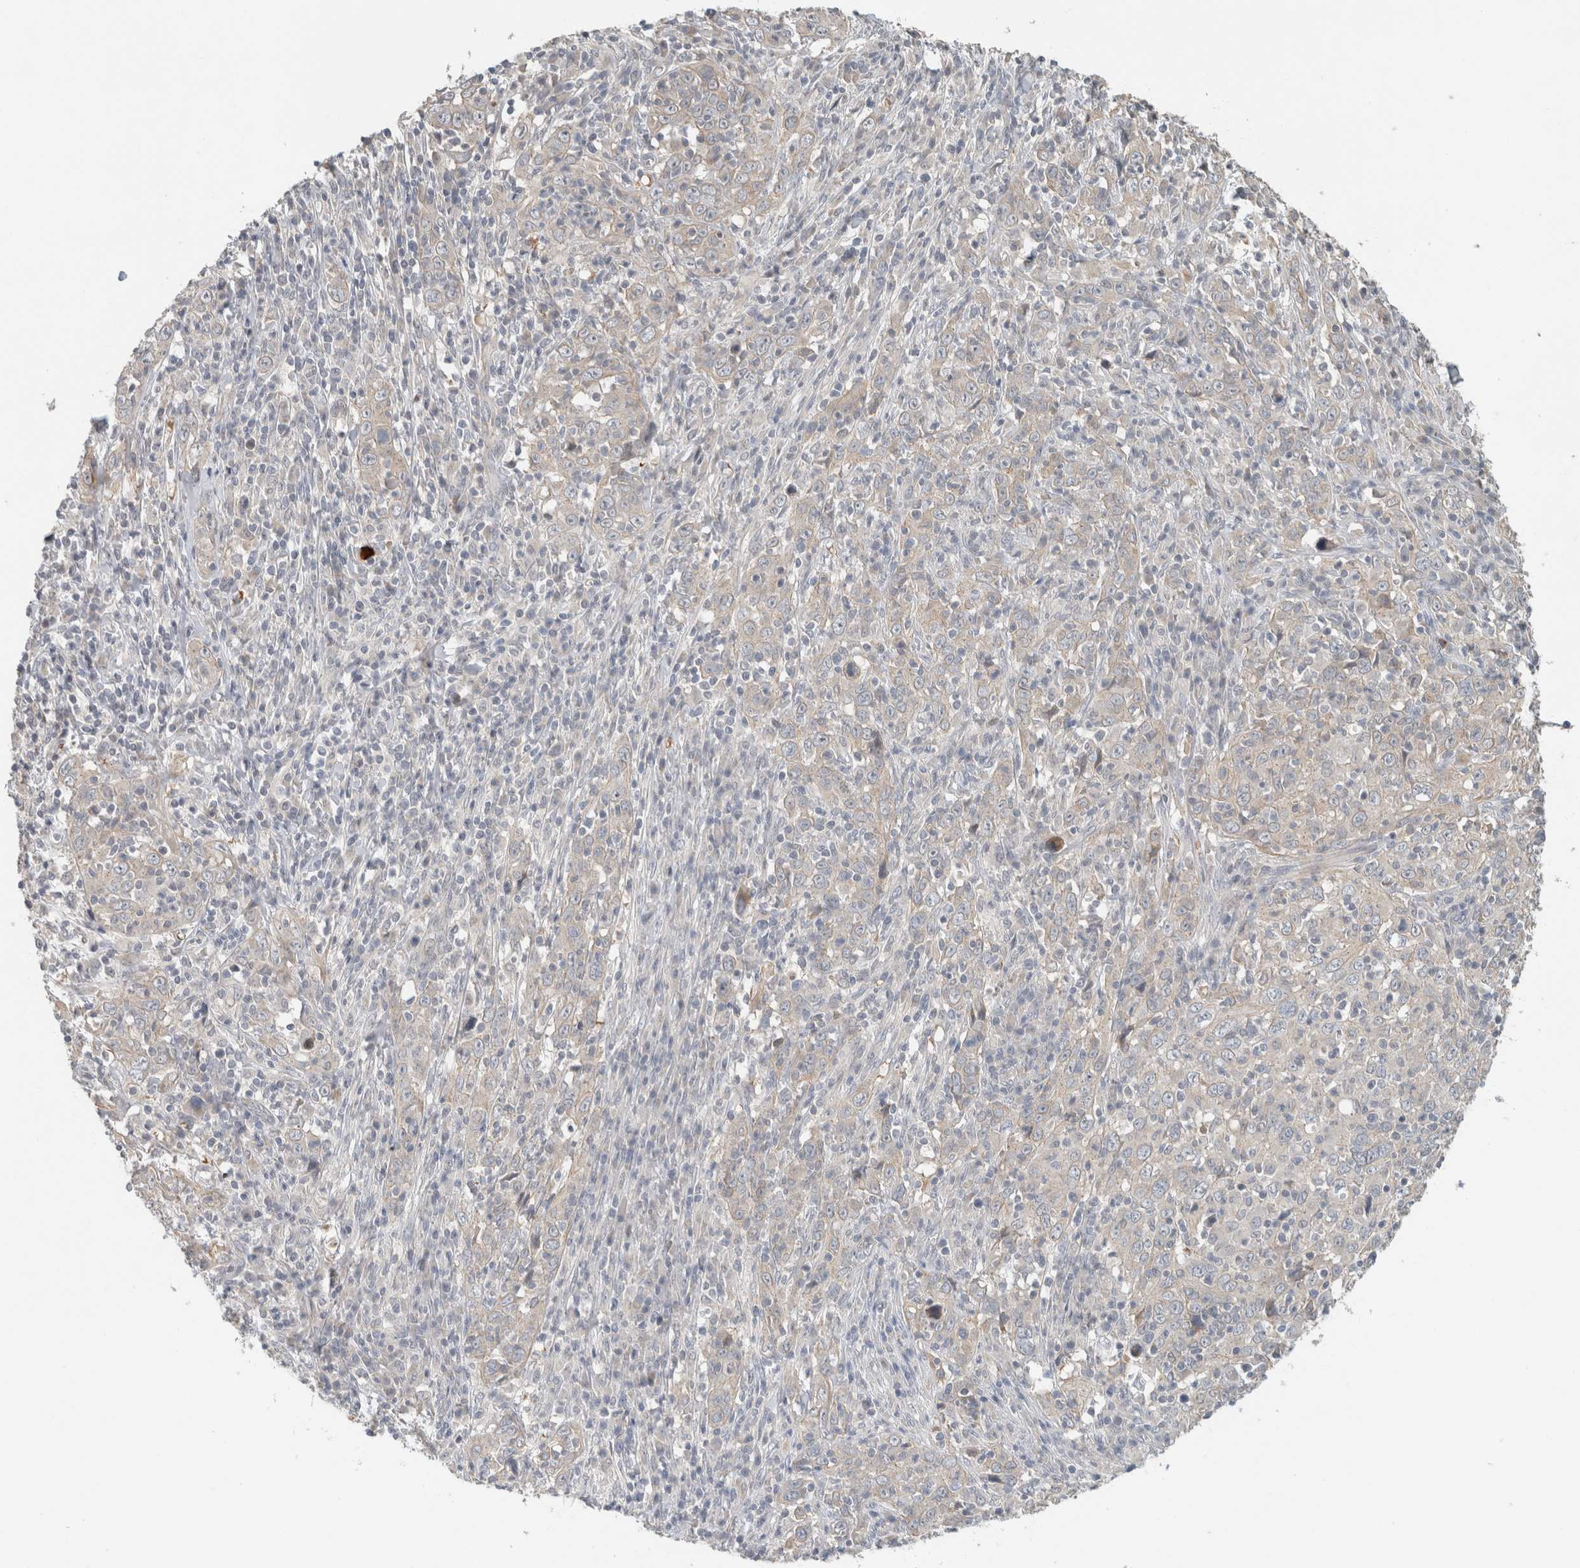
{"staining": {"intensity": "negative", "quantity": "none", "location": "none"}, "tissue": "cervical cancer", "cell_type": "Tumor cells", "image_type": "cancer", "snomed": [{"axis": "morphology", "description": "Squamous cell carcinoma, NOS"}, {"axis": "topography", "description": "Cervix"}], "caption": "IHC micrograph of neoplastic tissue: human cervical cancer stained with DAB displays no significant protein expression in tumor cells.", "gene": "ERCC6L2", "patient": {"sex": "female", "age": 46}}